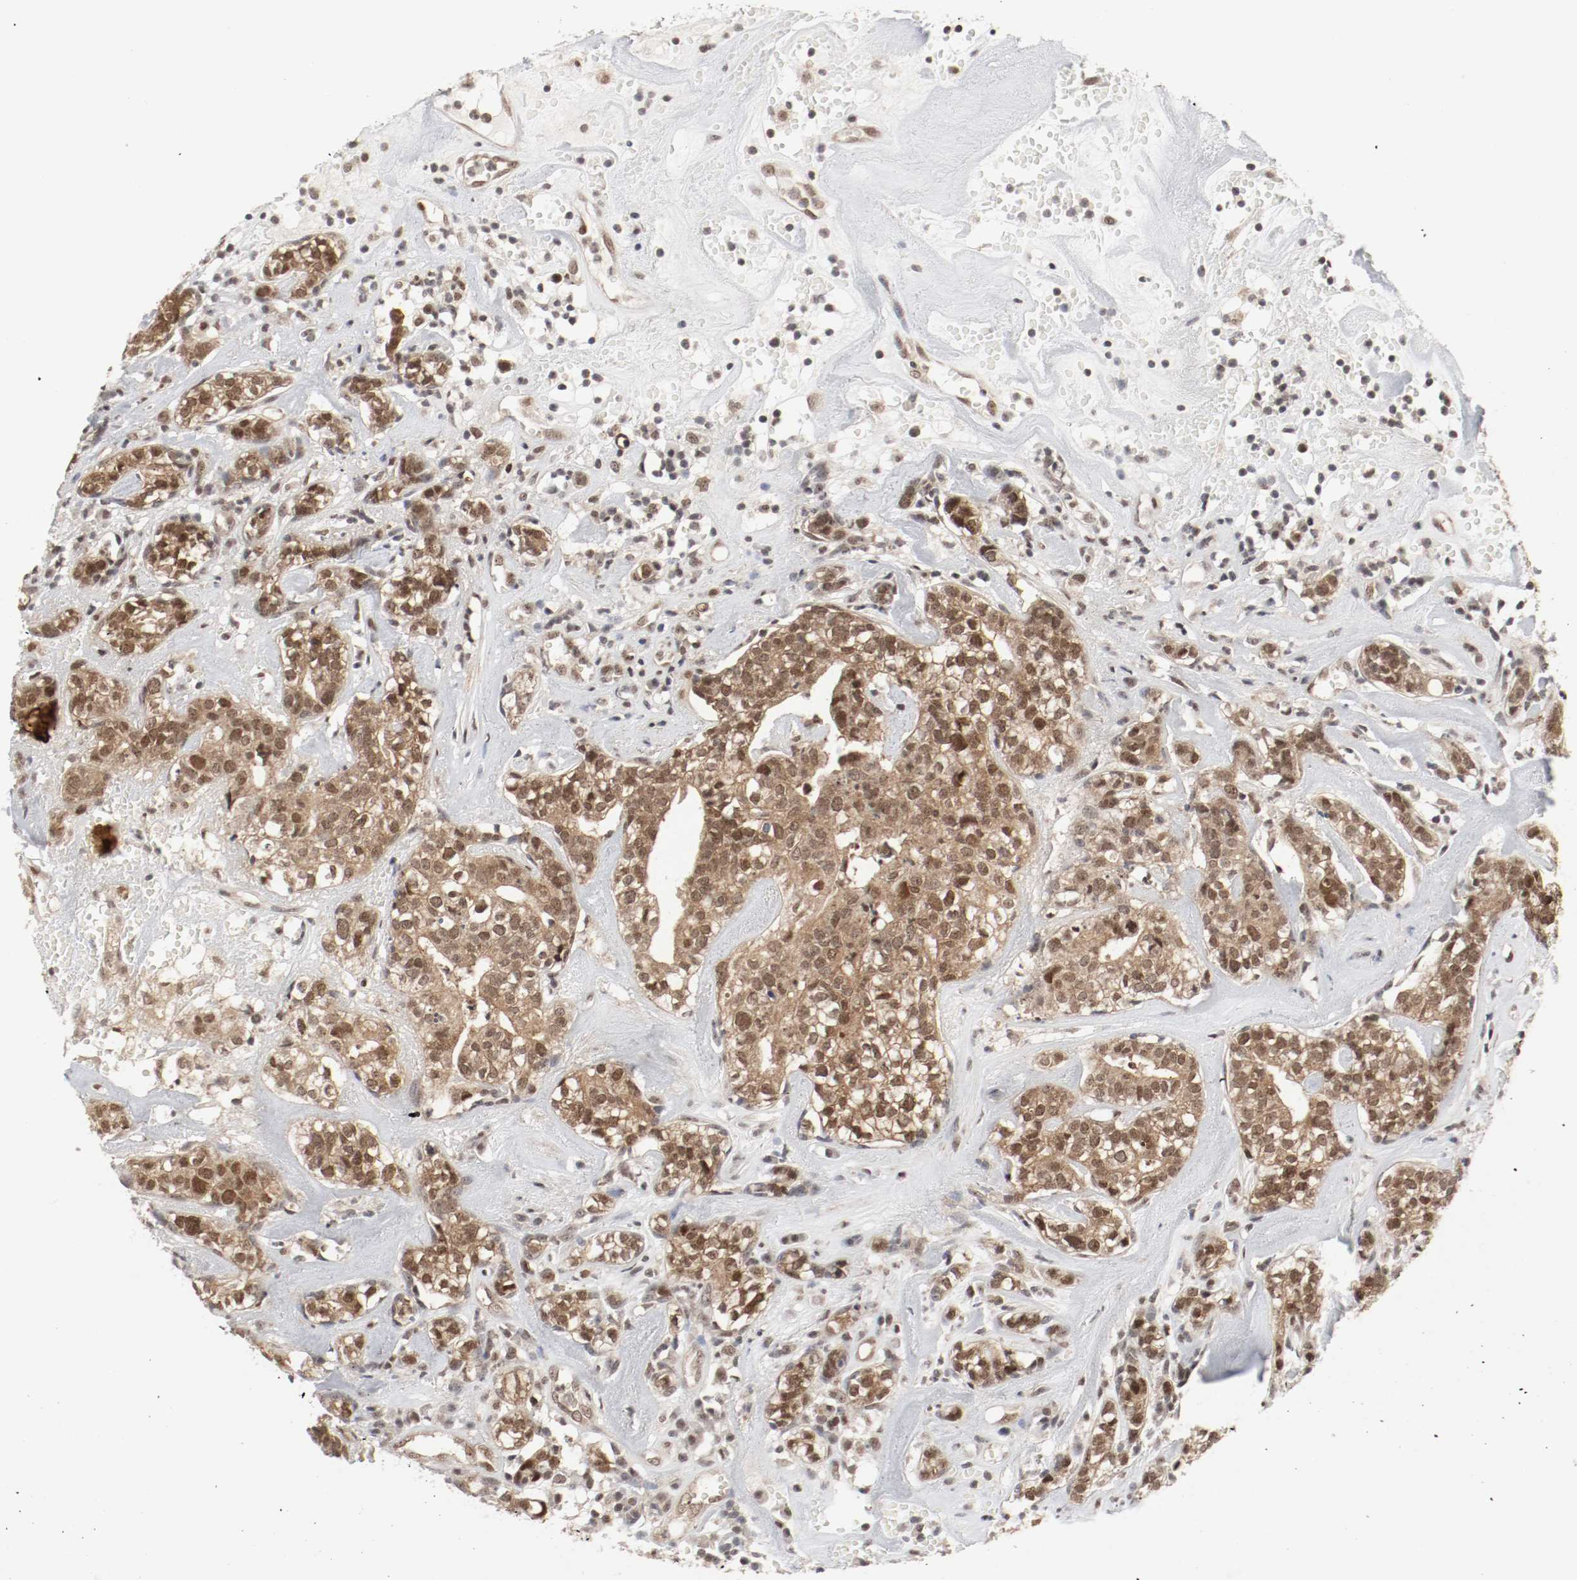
{"staining": {"intensity": "moderate", "quantity": ">75%", "location": "cytoplasmic/membranous,nuclear"}, "tissue": "head and neck cancer", "cell_type": "Tumor cells", "image_type": "cancer", "snomed": [{"axis": "morphology", "description": "Adenocarcinoma, NOS"}, {"axis": "topography", "description": "Salivary gland"}, {"axis": "topography", "description": "Head-Neck"}], "caption": "Brown immunohistochemical staining in head and neck cancer (adenocarcinoma) displays moderate cytoplasmic/membranous and nuclear expression in about >75% of tumor cells.", "gene": "CSNK2B", "patient": {"sex": "female", "age": 65}}